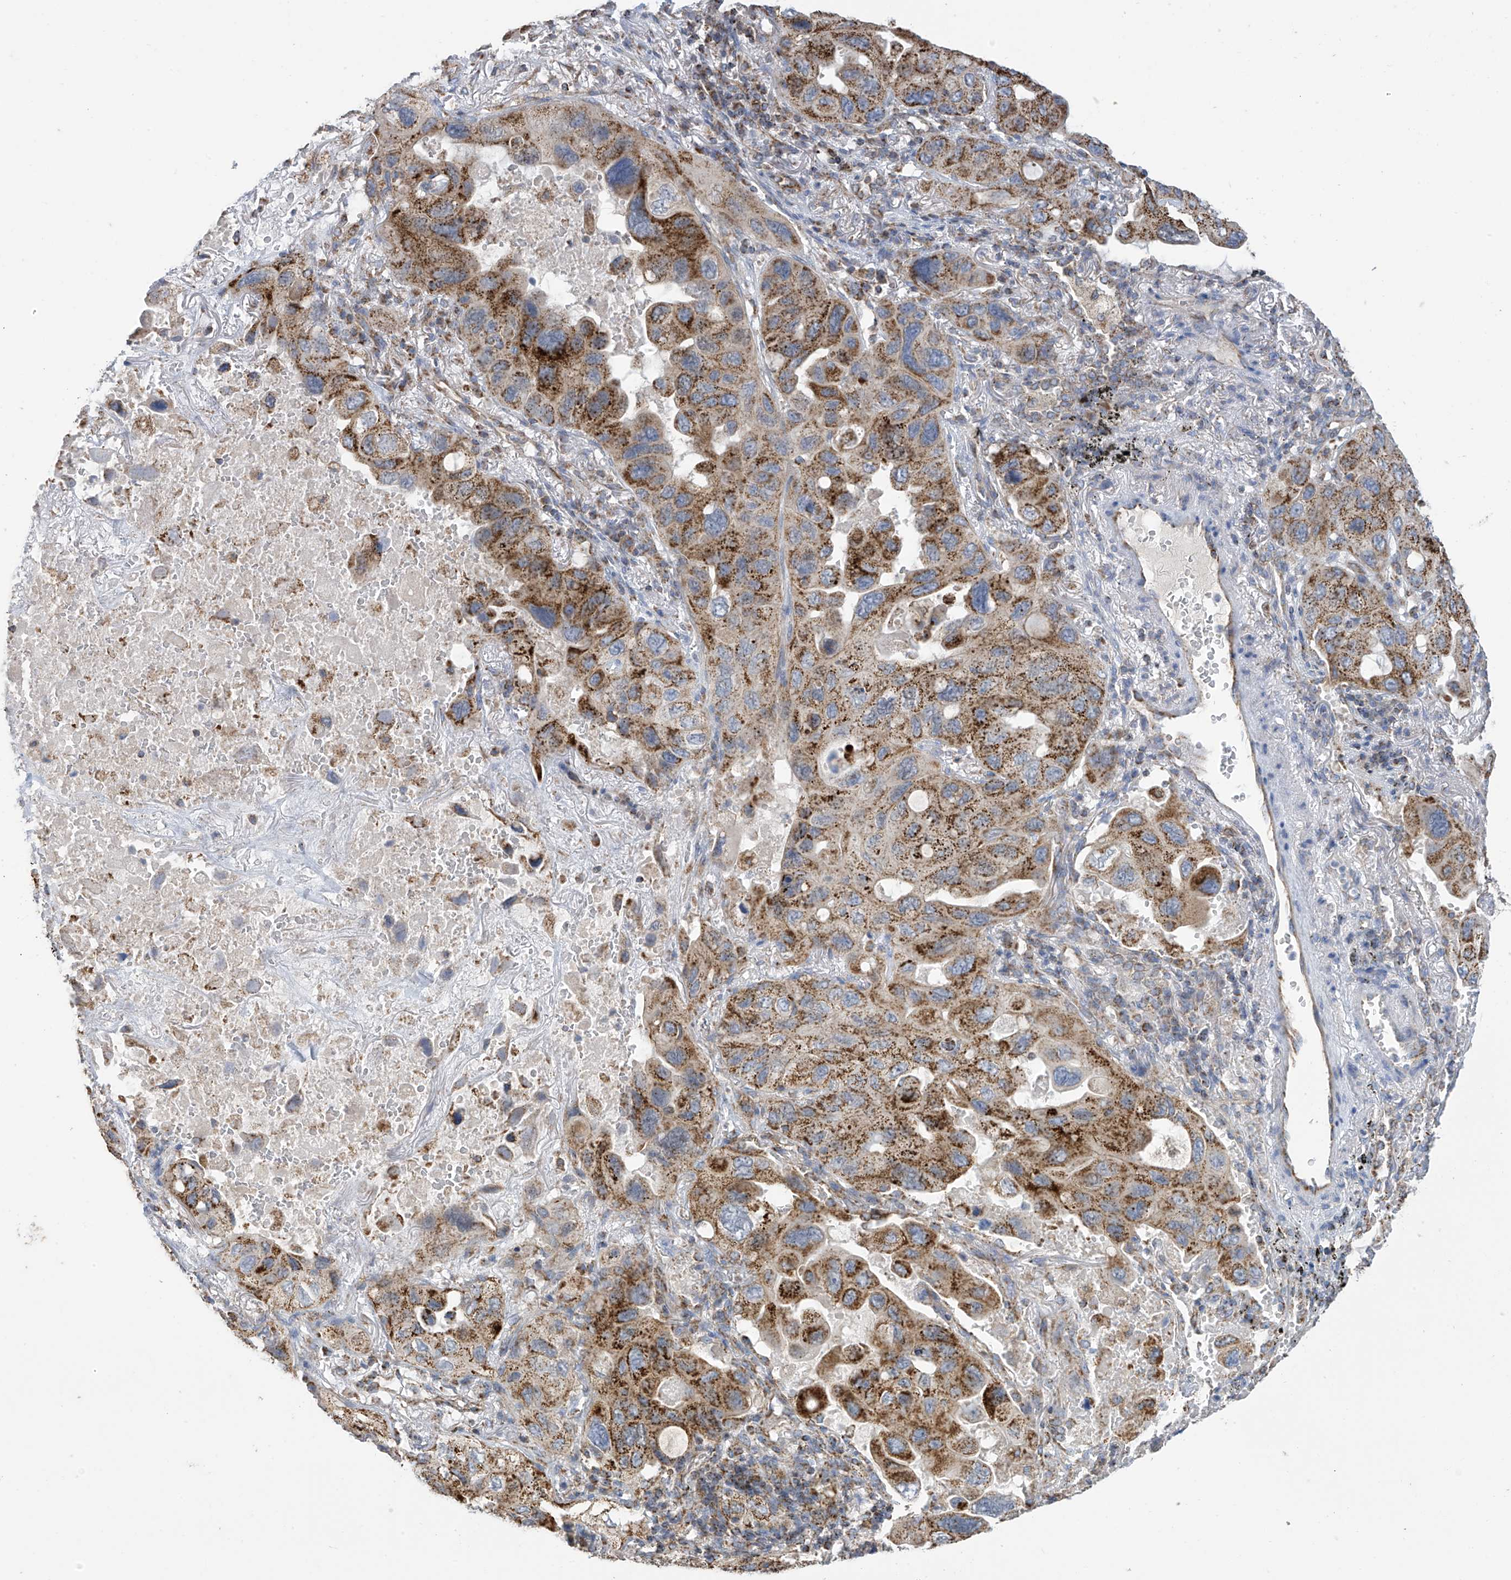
{"staining": {"intensity": "moderate", "quantity": ">75%", "location": "cytoplasmic/membranous"}, "tissue": "lung cancer", "cell_type": "Tumor cells", "image_type": "cancer", "snomed": [{"axis": "morphology", "description": "Squamous cell carcinoma, NOS"}, {"axis": "topography", "description": "Lung"}], "caption": "DAB (3,3'-diaminobenzidine) immunohistochemical staining of lung cancer (squamous cell carcinoma) exhibits moderate cytoplasmic/membranous protein staining in about >75% of tumor cells.", "gene": "PNPT1", "patient": {"sex": "female", "age": 73}}